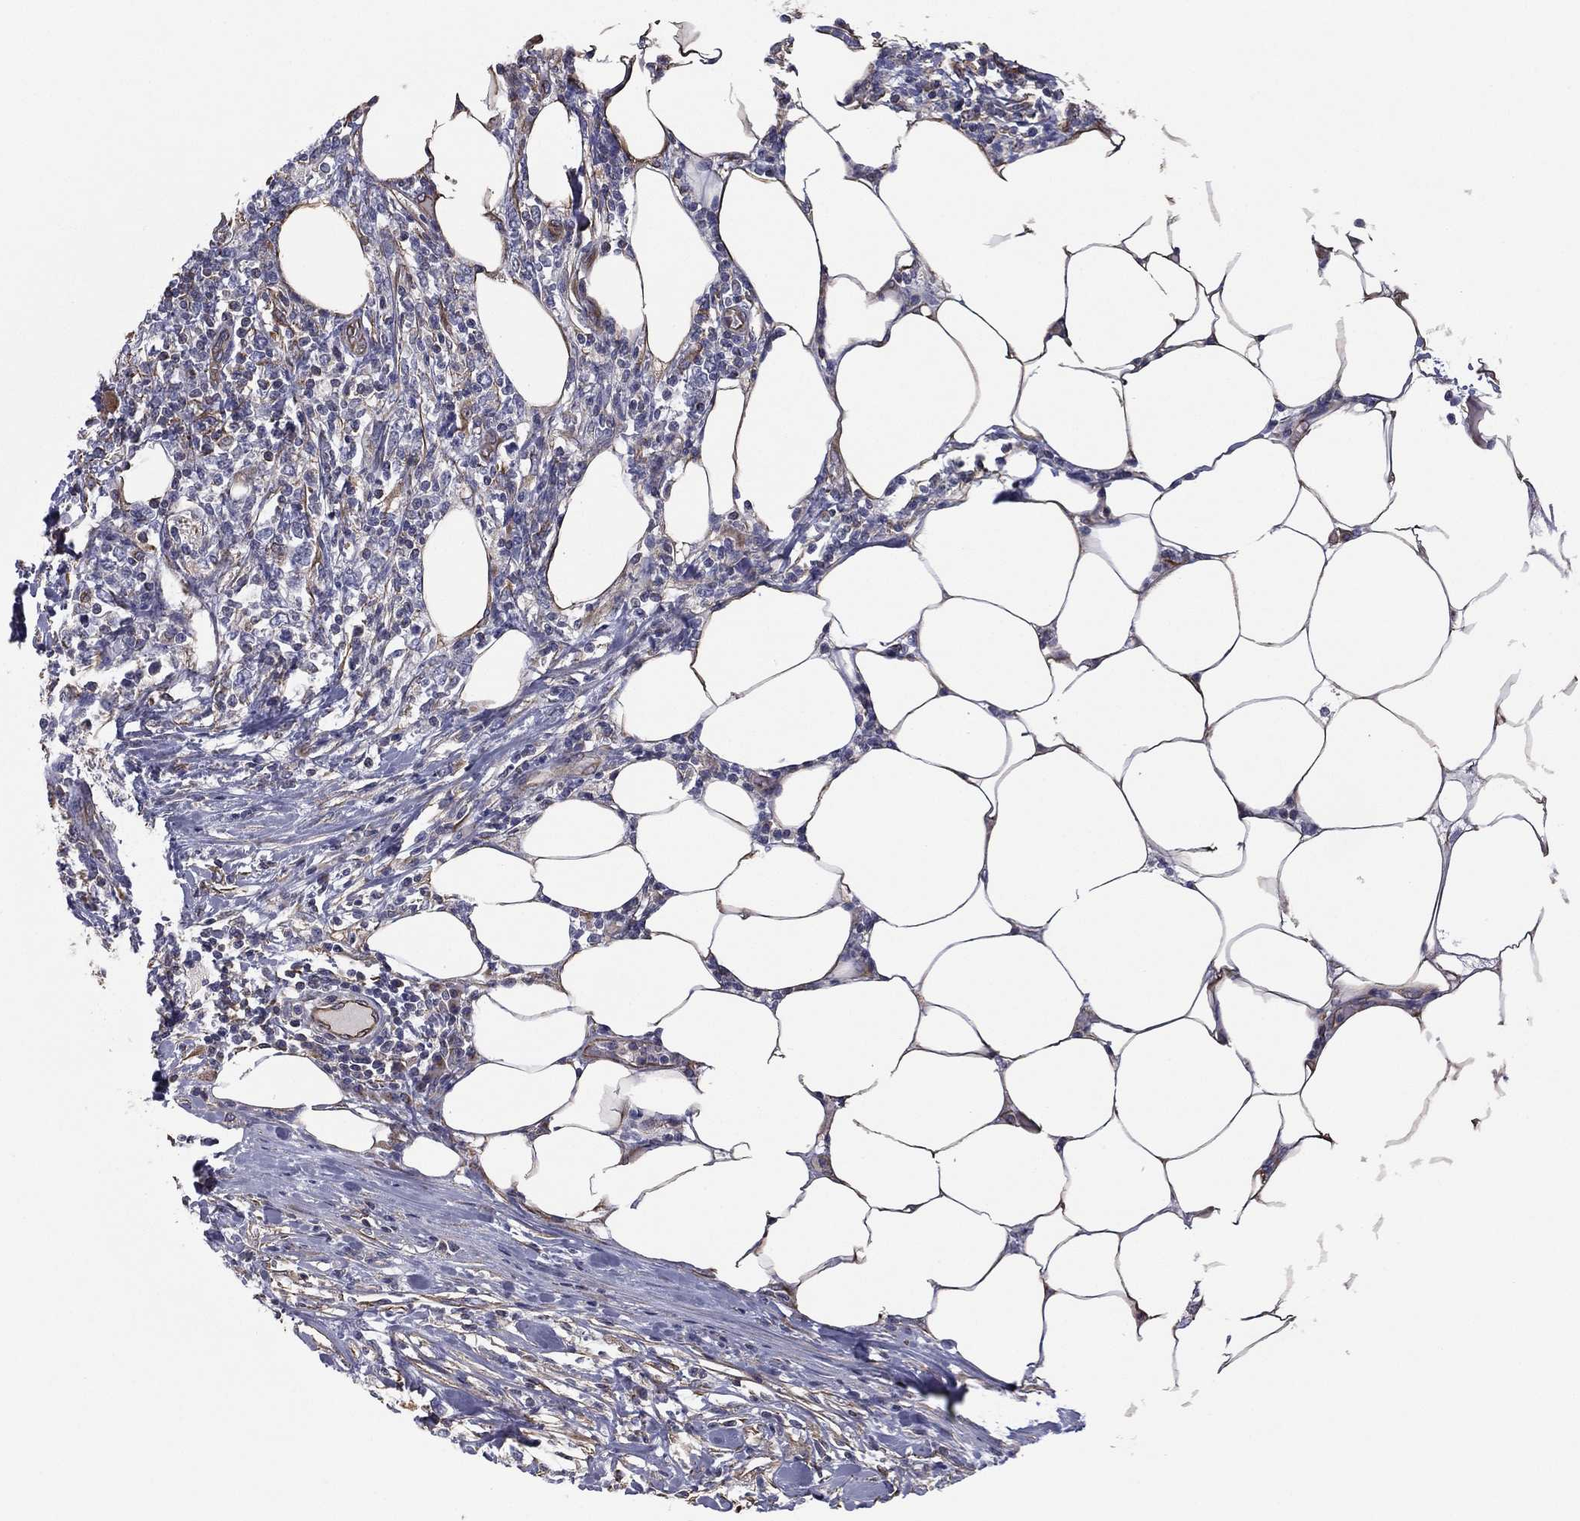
{"staining": {"intensity": "negative", "quantity": "none", "location": "none"}, "tissue": "lymphoma", "cell_type": "Tumor cells", "image_type": "cancer", "snomed": [{"axis": "morphology", "description": "Malignant lymphoma, non-Hodgkin's type, High grade"}, {"axis": "topography", "description": "Lymph node"}], "caption": "The histopathology image shows no significant staining in tumor cells of lymphoma.", "gene": "SCUBE1", "patient": {"sex": "female", "age": 84}}